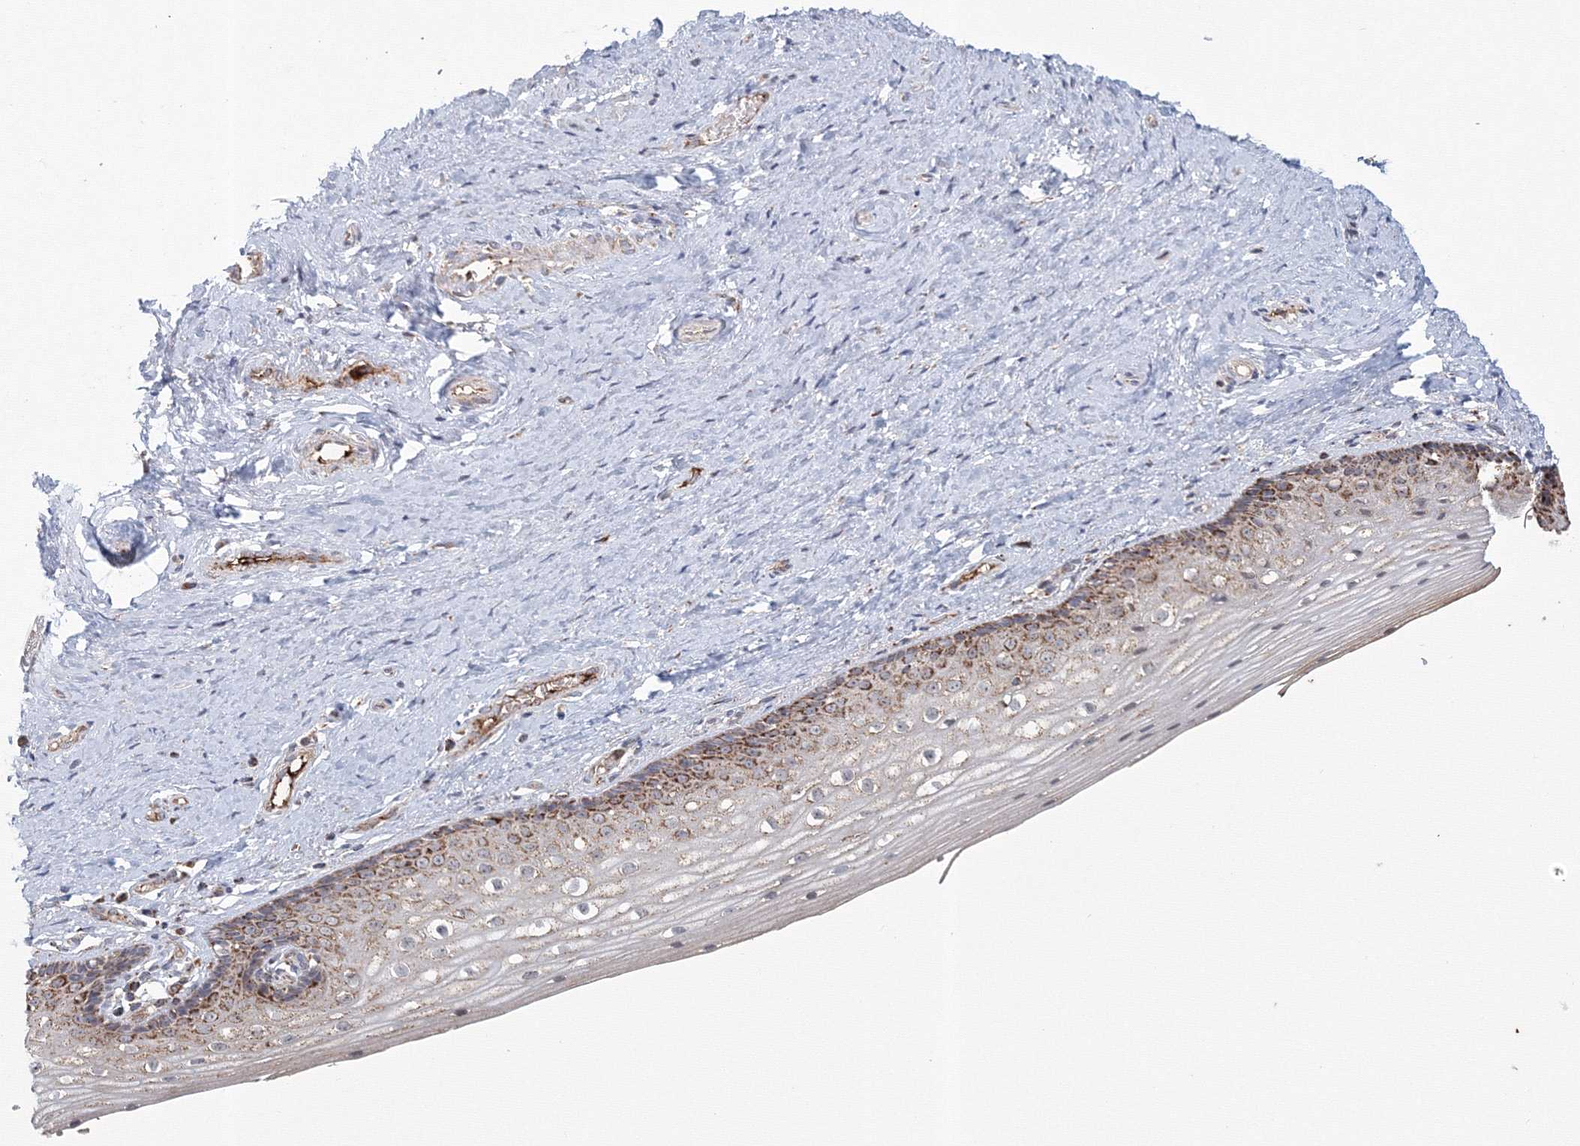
{"staining": {"intensity": "moderate", "quantity": "25%-75%", "location": "cytoplasmic/membranous"}, "tissue": "vagina", "cell_type": "Squamous epithelial cells", "image_type": "normal", "snomed": [{"axis": "morphology", "description": "Normal tissue, NOS"}, {"axis": "topography", "description": "Vagina"}], "caption": "Brown immunohistochemical staining in unremarkable human vagina shows moderate cytoplasmic/membranous expression in about 25%-75% of squamous epithelial cells. (Stains: DAB in brown, nuclei in blue, Microscopy: brightfield microscopy at high magnification).", "gene": "GRPEL1", "patient": {"sex": "female", "age": 46}}